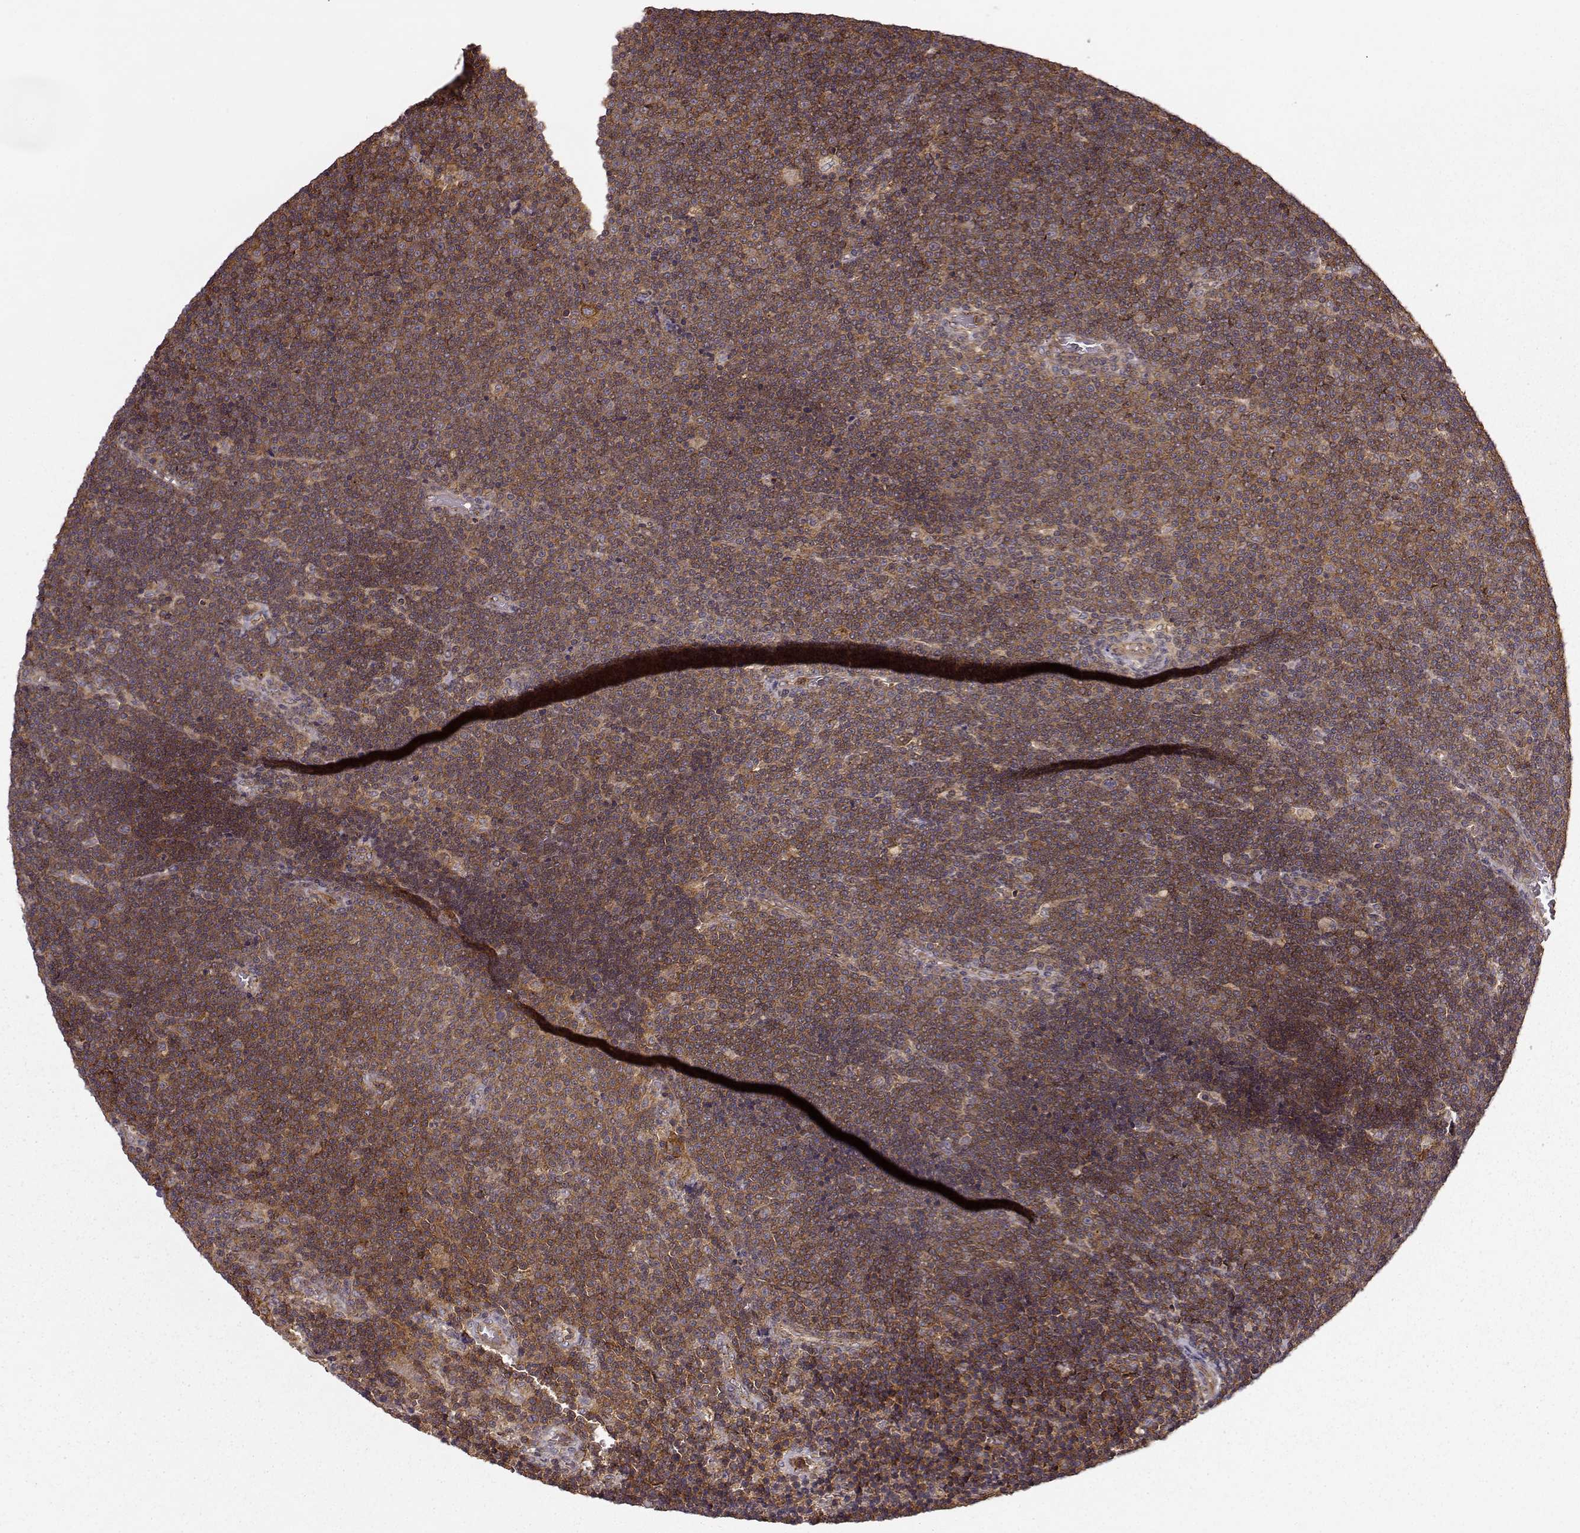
{"staining": {"intensity": "moderate", "quantity": ">75%", "location": "cytoplasmic/membranous"}, "tissue": "lymphoma", "cell_type": "Tumor cells", "image_type": "cancer", "snomed": [{"axis": "morphology", "description": "Malignant lymphoma, non-Hodgkin's type, Low grade"}, {"axis": "topography", "description": "Brain"}], "caption": "Protein staining of malignant lymphoma, non-Hodgkin's type (low-grade) tissue demonstrates moderate cytoplasmic/membranous positivity in about >75% of tumor cells. The protein of interest is shown in brown color, while the nuclei are stained blue.", "gene": "IFRD2", "patient": {"sex": "female", "age": 66}}